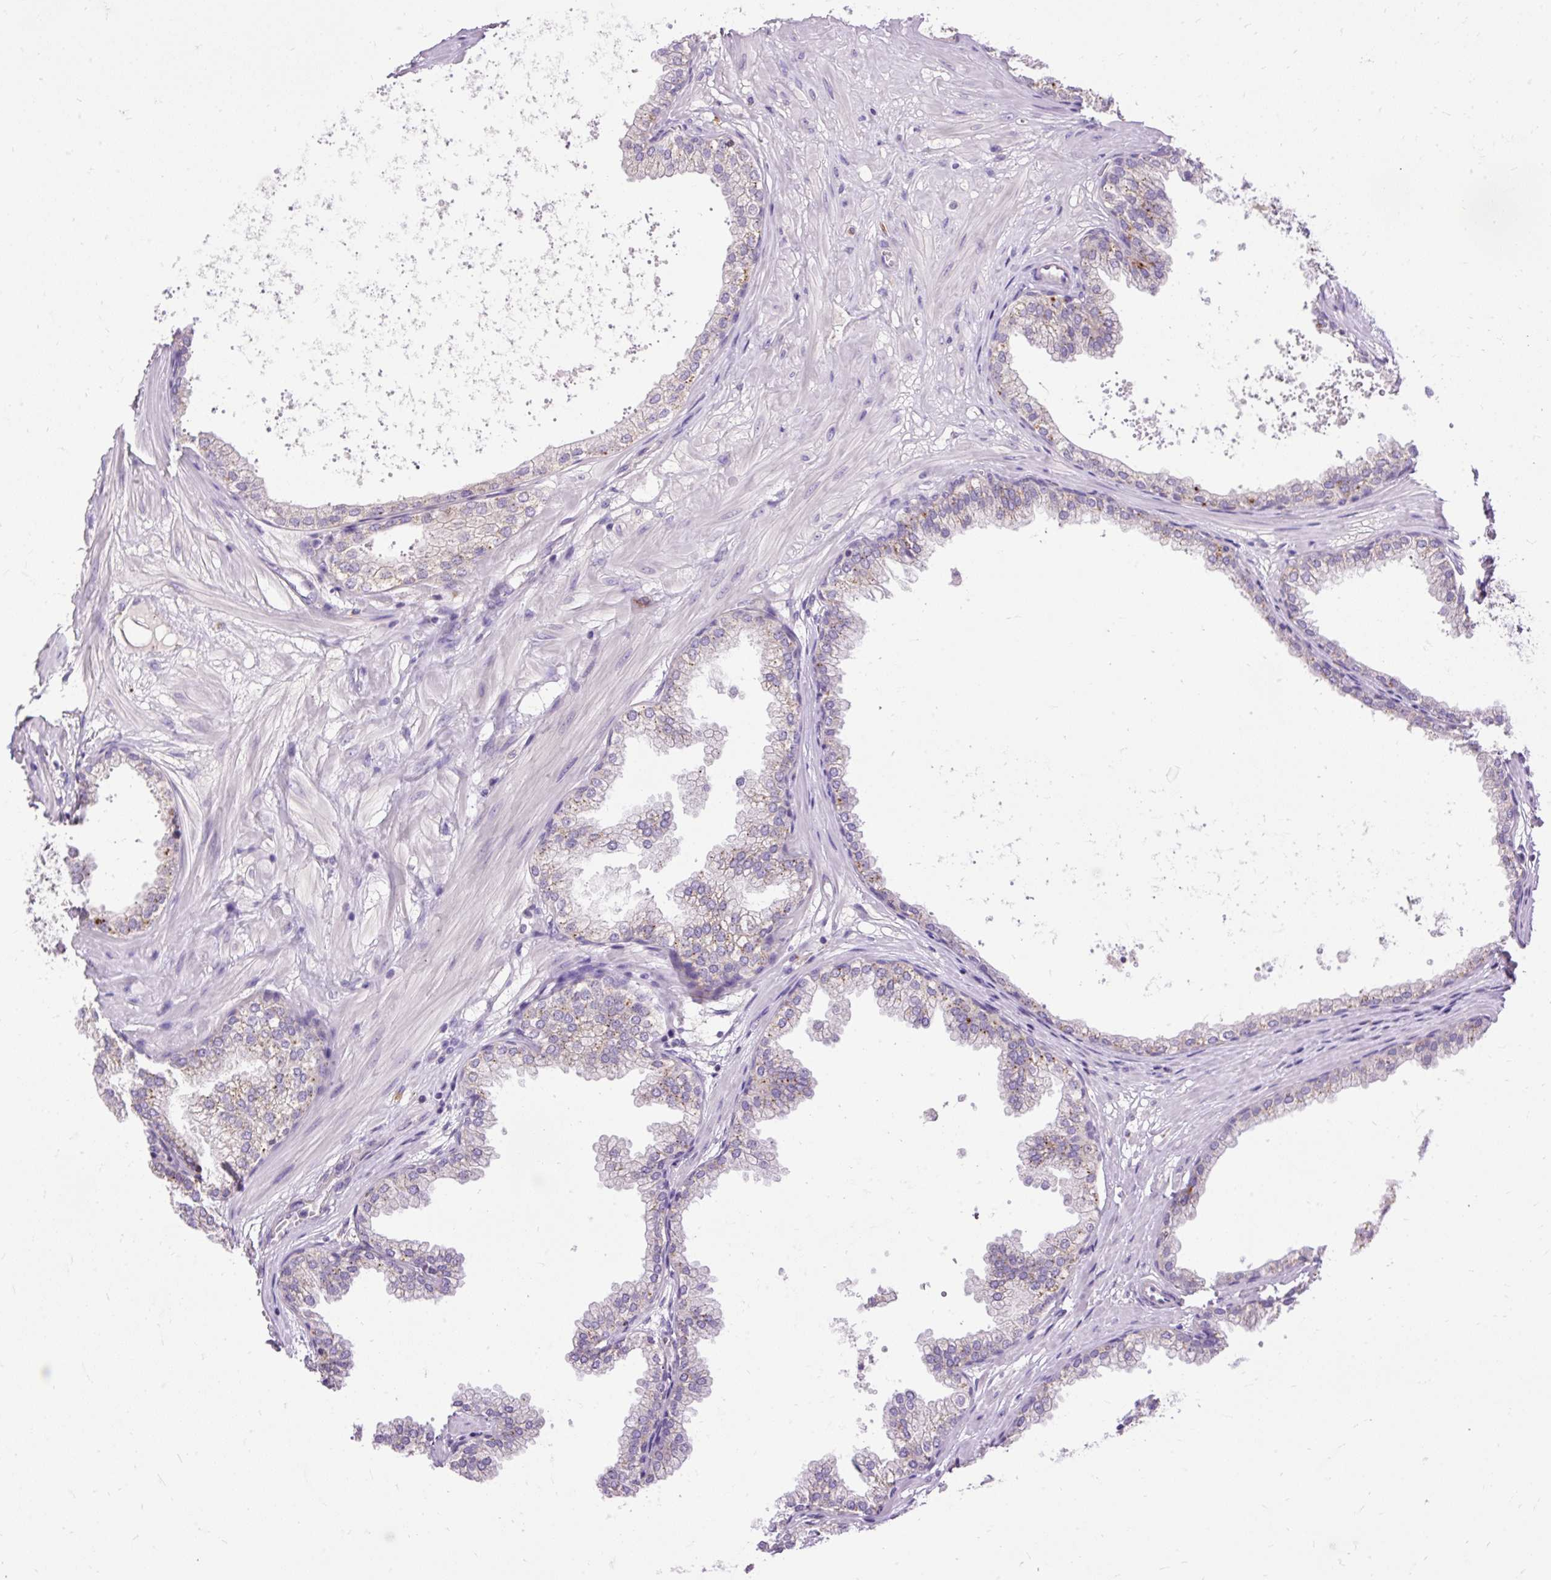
{"staining": {"intensity": "moderate", "quantity": "25%-75%", "location": "cytoplasmic/membranous"}, "tissue": "prostate", "cell_type": "Glandular cells", "image_type": "normal", "snomed": [{"axis": "morphology", "description": "Normal tissue, NOS"}, {"axis": "topography", "description": "Prostate"}], "caption": "High-power microscopy captured an immunohistochemistry (IHC) image of normal prostate, revealing moderate cytoplasmic/membranous expression in approximately 25%-75% of glandular cells. (IHC, brightfield microscopy, high magnification).", "gene": "HEXB", "patient": {"sex": "male", "age": 37}}